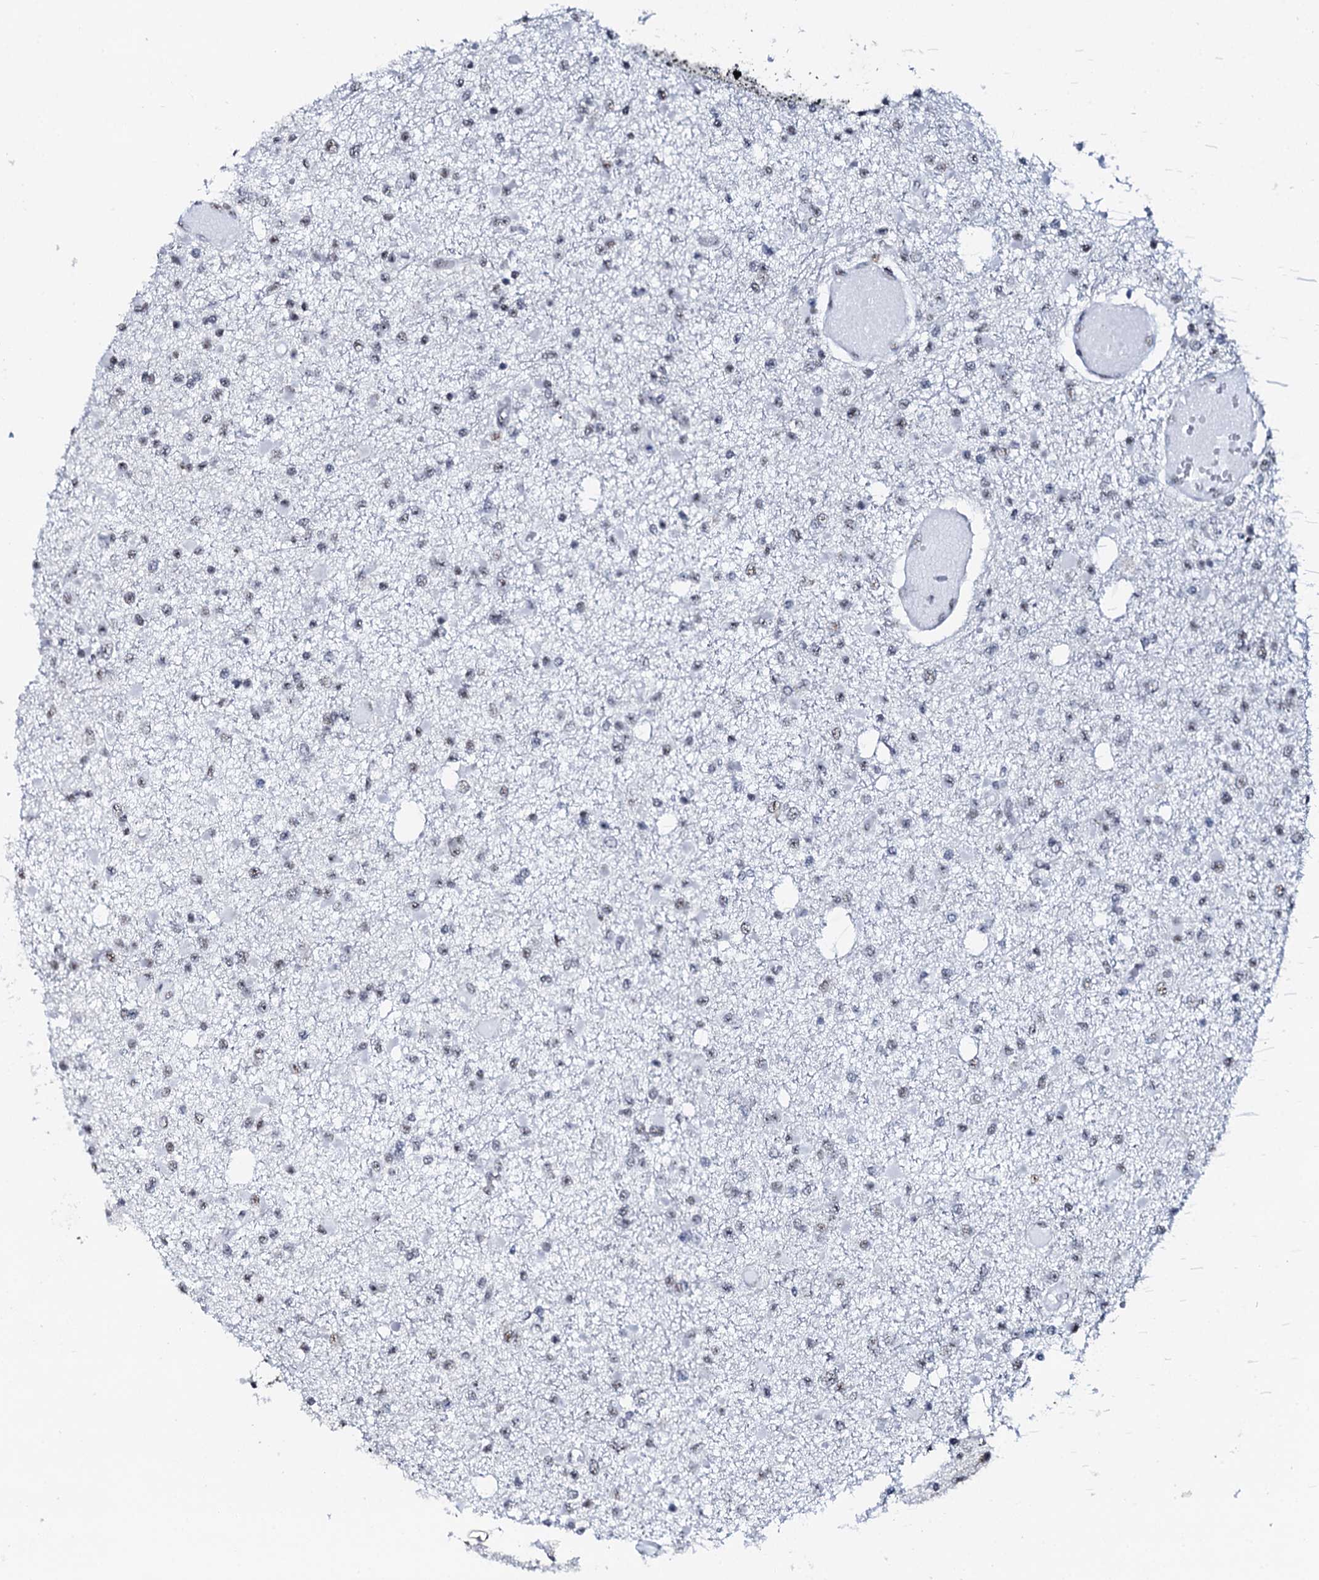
{"staining": {"intensity": "weak", "quantity": "<25%", "location": "nuclear"}, "tissue": "glioma", "cell_type": "Tumor cells", "image_type": "cancer", "snomed": [{"axis": "morphology", "description": "Glioma, malignant, Low grade"}, {"axis": "topography", "description": "Brain"}], "caption": "This is a histopathology image of IHC staining of malignant glioma (low-grade), which shows no positivity in tumor cells.", "gene": "NKAPD1", "patient": {"sex": "female", "age": 22}}